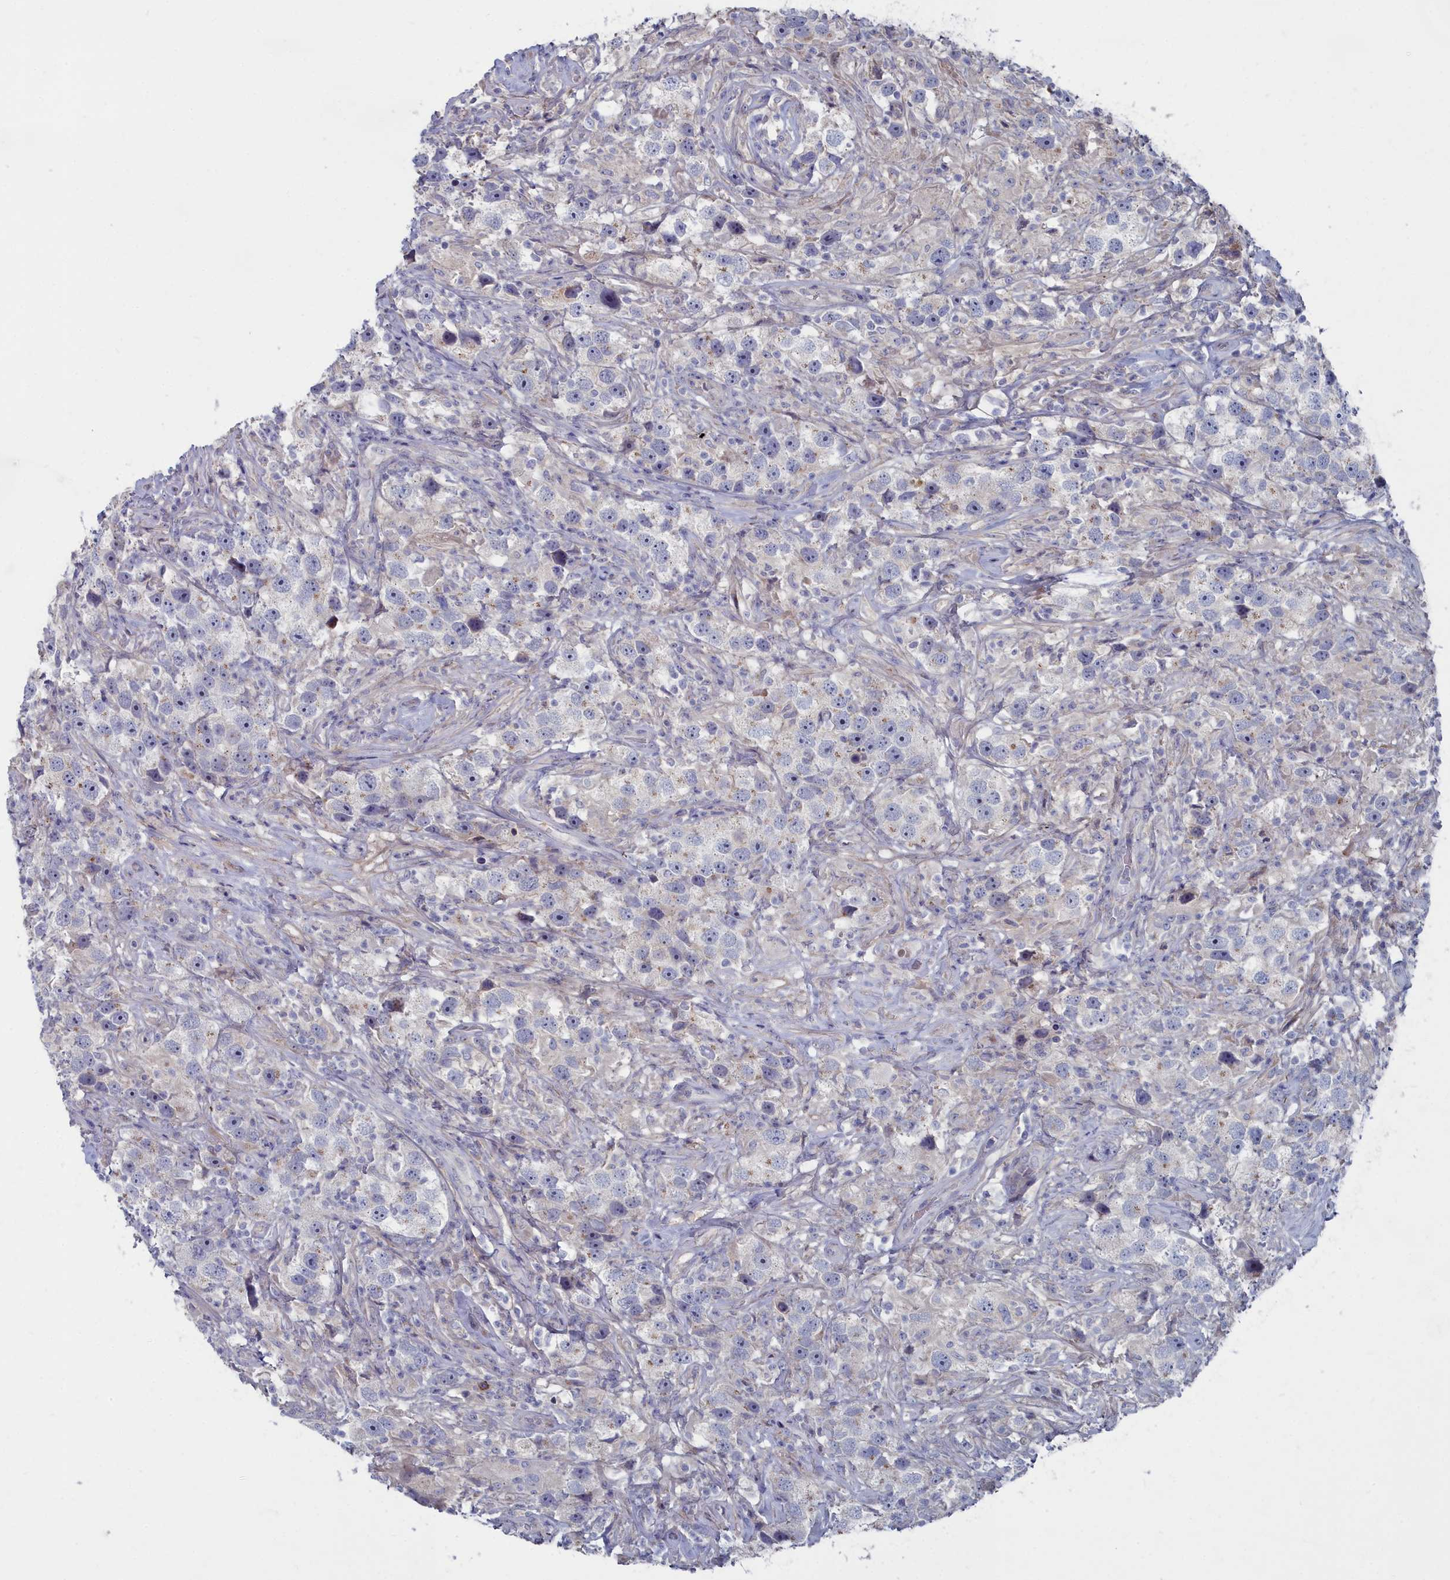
{"staining": {"intensity": "negative", "quantity": "none", "location": "none"}, "tissue": "testis cancer", "cell_type": "Tumor cells", "image_type": "cancer", "snomed": [{"axis": "morphology", "description": "Seminoma, NOS"}, {"axis": "topography", "description": "Testis"}], "caption": "An immunohistochemistry (IHC) photomicrograph of seminoma (testis) is shown. There is no staining in tumor cells of seminoma (testis).", "gene": "SHISAL2A", "patient": {"sex": "male", "age": 49}}